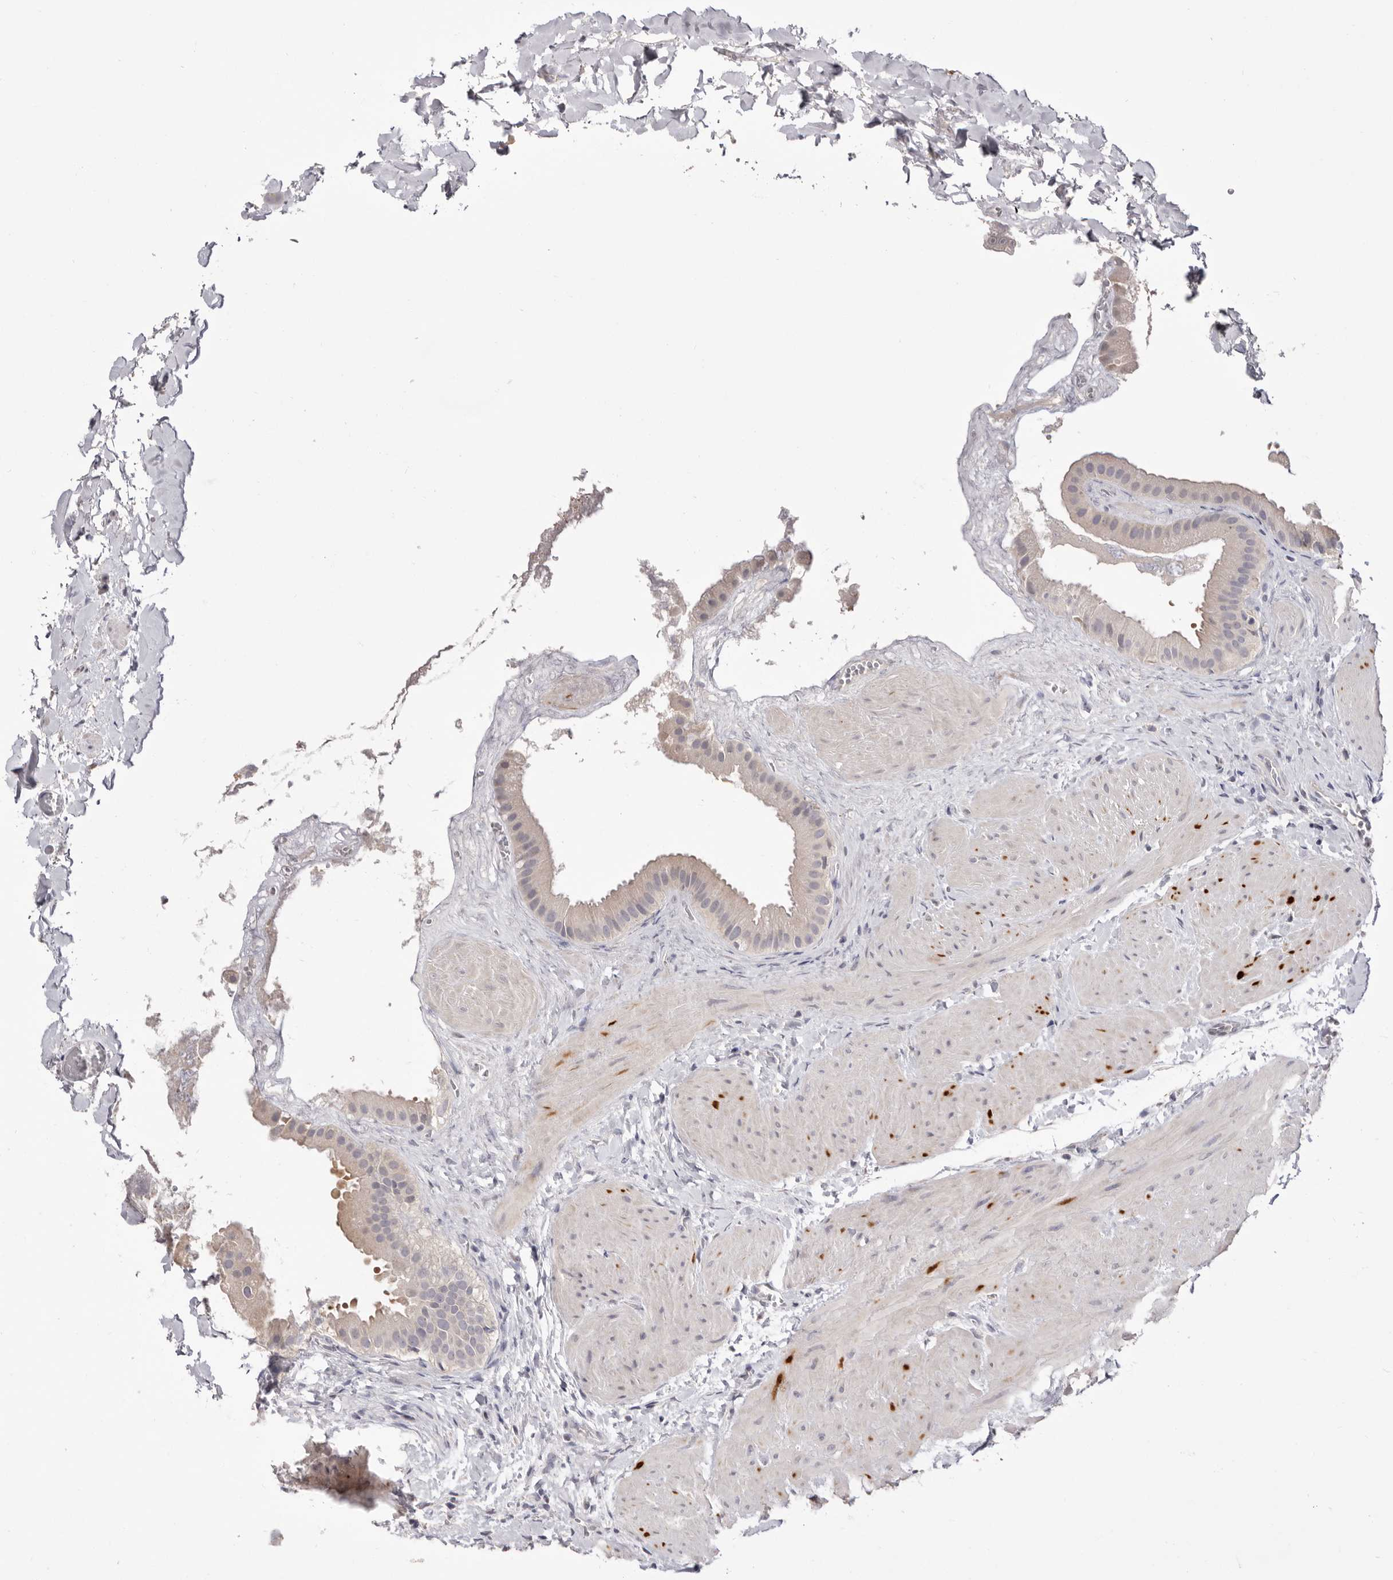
{"staining": {"intensity": "weak", "quantity": "<25%", "location": "cytoplasmic/membranous"}, "tissue": "gallbladder", "cell_type": "Glandular cells", "image_type": "normal", "snomed": [{"axis": "morphology", "description": "Normal tissue, NOS"}, {"axis": "topography", "description": "Gallbladder"}], "caption": "Immunohistochemistry micrograph of unremarkable human gallbladder stained for a protein (brown), which shows no staining in glandular cells.", "gene": "DOP1A", "patient": {"sex": "male", "age": 55}}